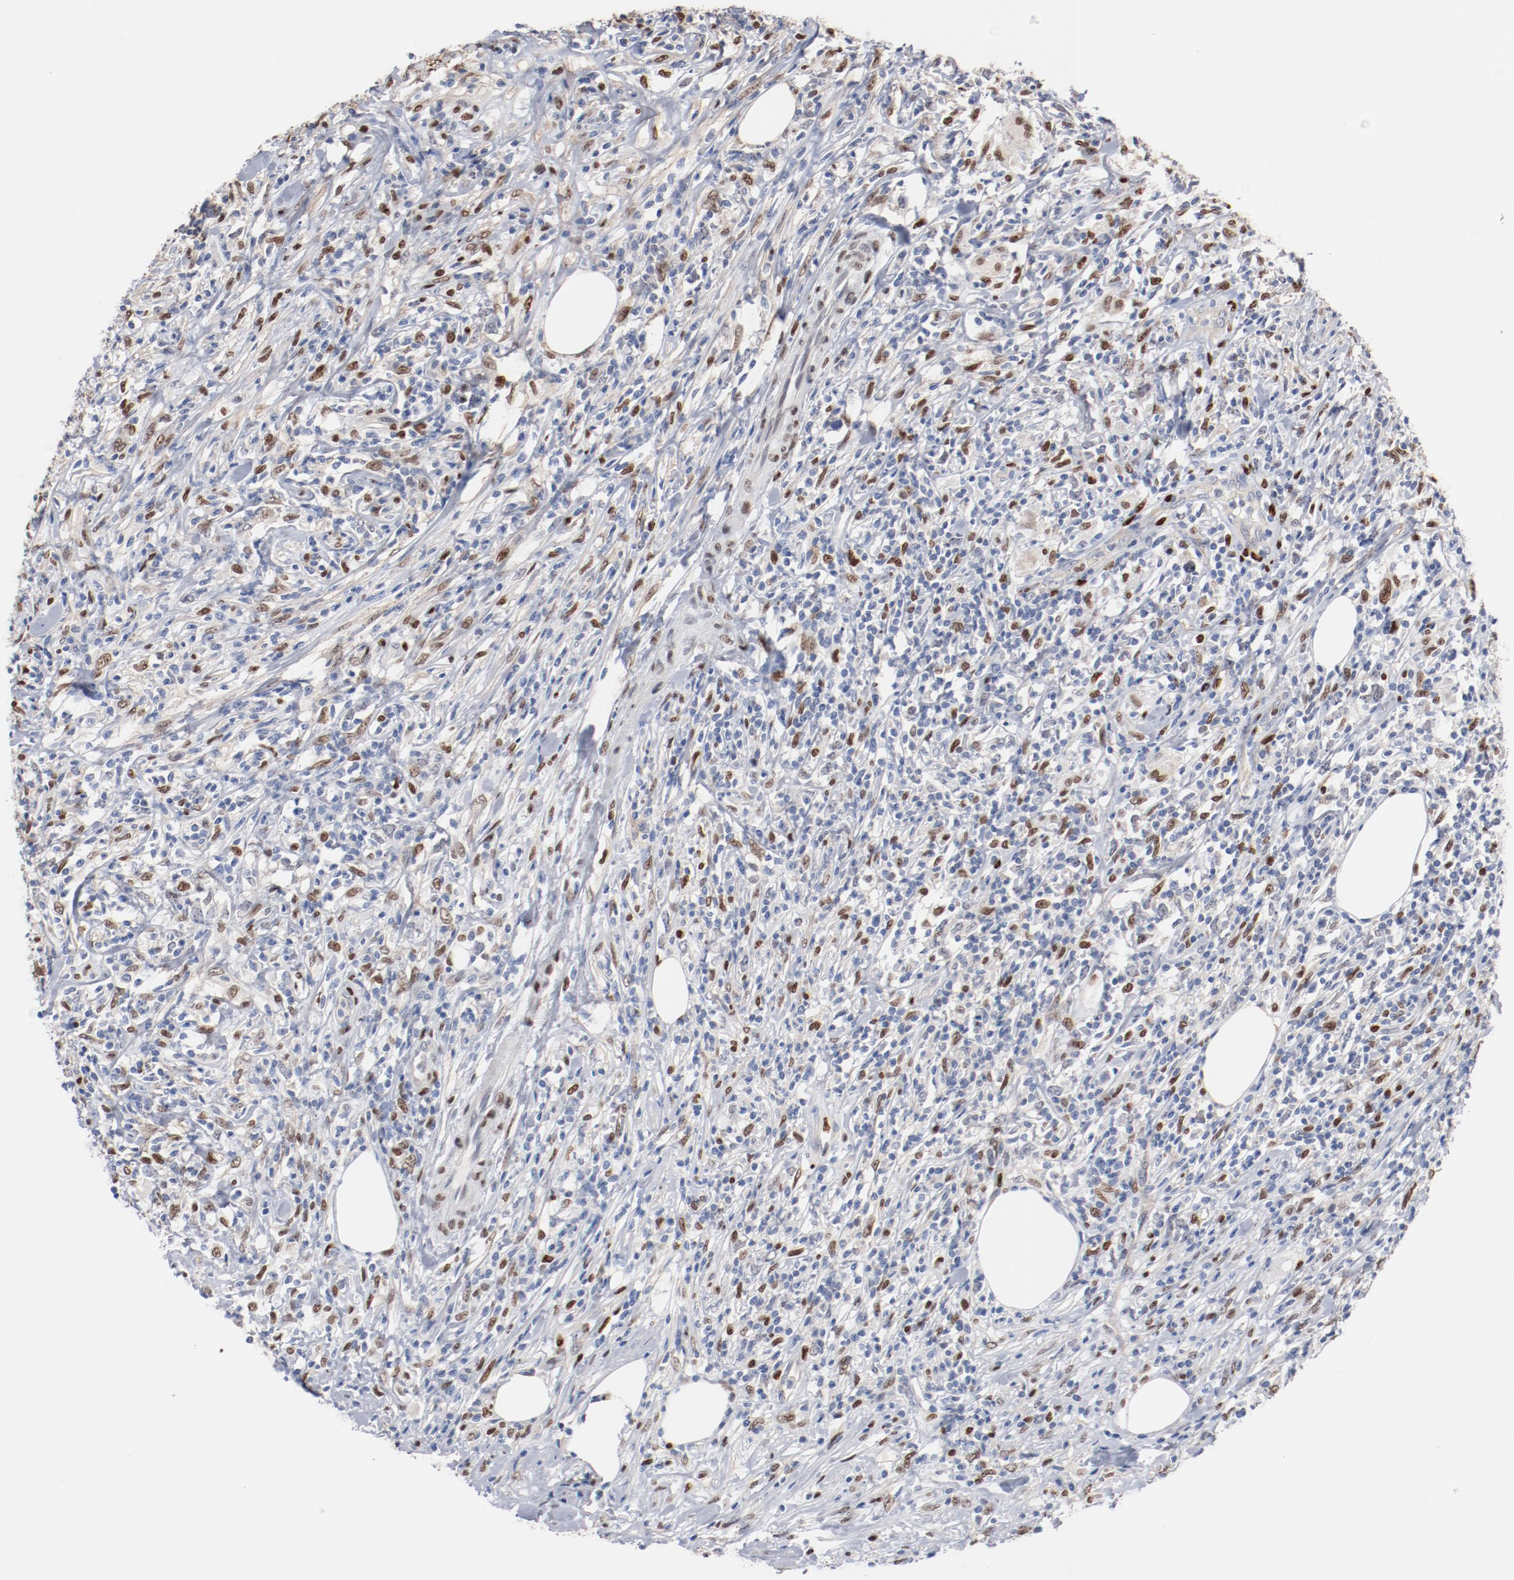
{"staining": {"intensity": "moderate", "quantity": "<25%", "location": "nuclear"}, "tissue": "lymphoma", "cell_type": "Tumor cells", "image_type": "cancer", "snomed": [{"axis": "morphology", "description": "Malignant lymphoma, non-Hodgkin's type, High grade"}, {"axis": "topography", "description": "Lymph node"}], "caption": "Immunohistochemical staining of lymphoma shows low levels of moderate nuclear staining in approximately <25% of tumor cells.", "gene": "ZEB2", "patient": {"sex": "female", "age": 84}}